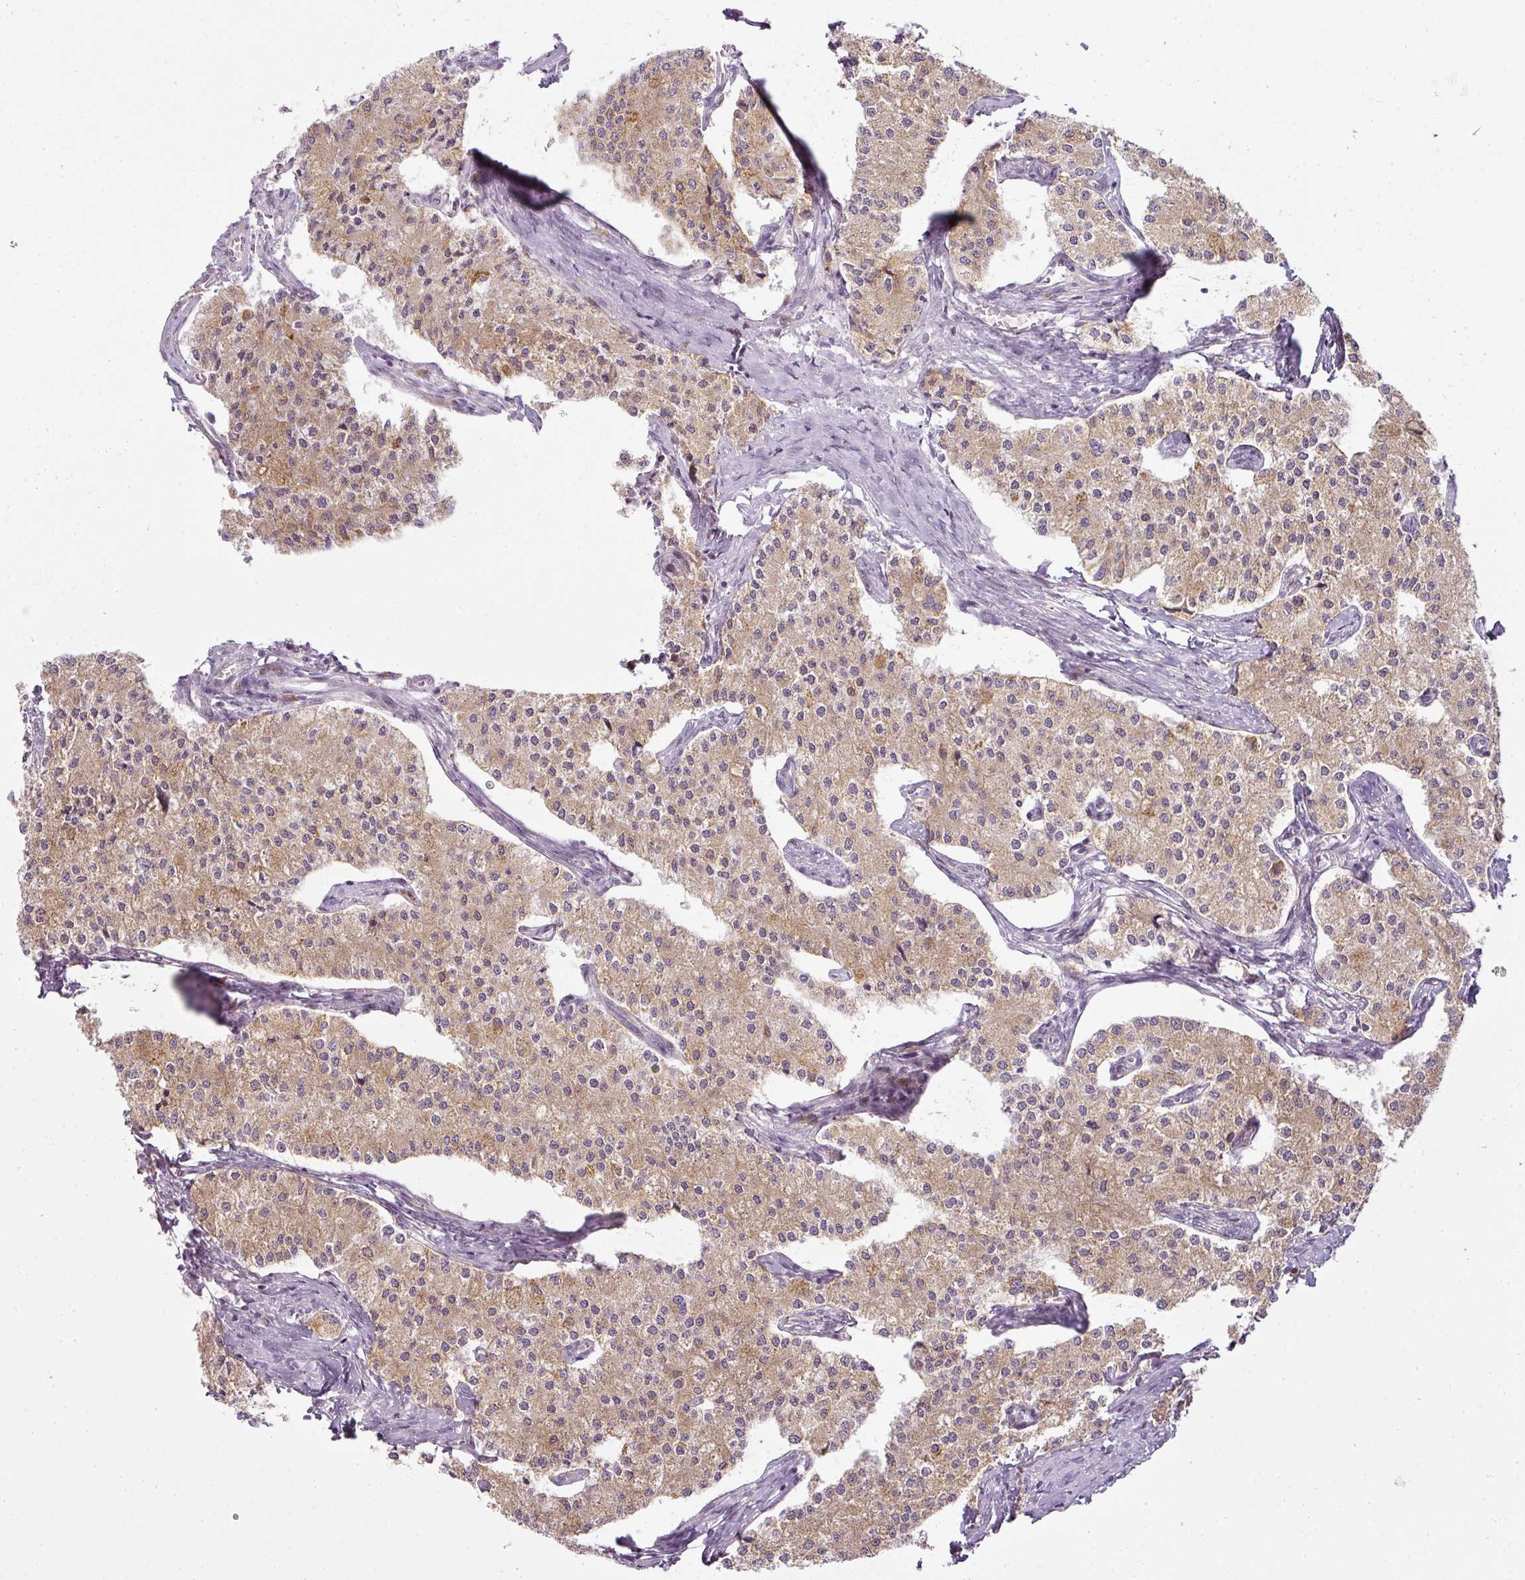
{"staining": {"intensity": "moderate", "quantity": ">75%", "location": "cytoplasmic/membranous"}, "tissue": "carcinoid", "cell_type": "Tumor cells", "image_type": "cancer", "snomed": [{"axis": "morphology", "description": "Carcinoid, malignant, NOS"}, {"axis": "topography", "description": "Colon"}], "caption": "Carcinoid was stained to show a protein in brown. There is medium levels of moderate cytoplasmic/membranous expression in approximately >75% of tumor cells. The staining was performed using DAB to visualize the protein expression in brown, while the nuclei were stained in blue with hematoxylin (Magnification: 20x).", "gene": "LY75", "patient": {"sex": "female", "age": 52}}